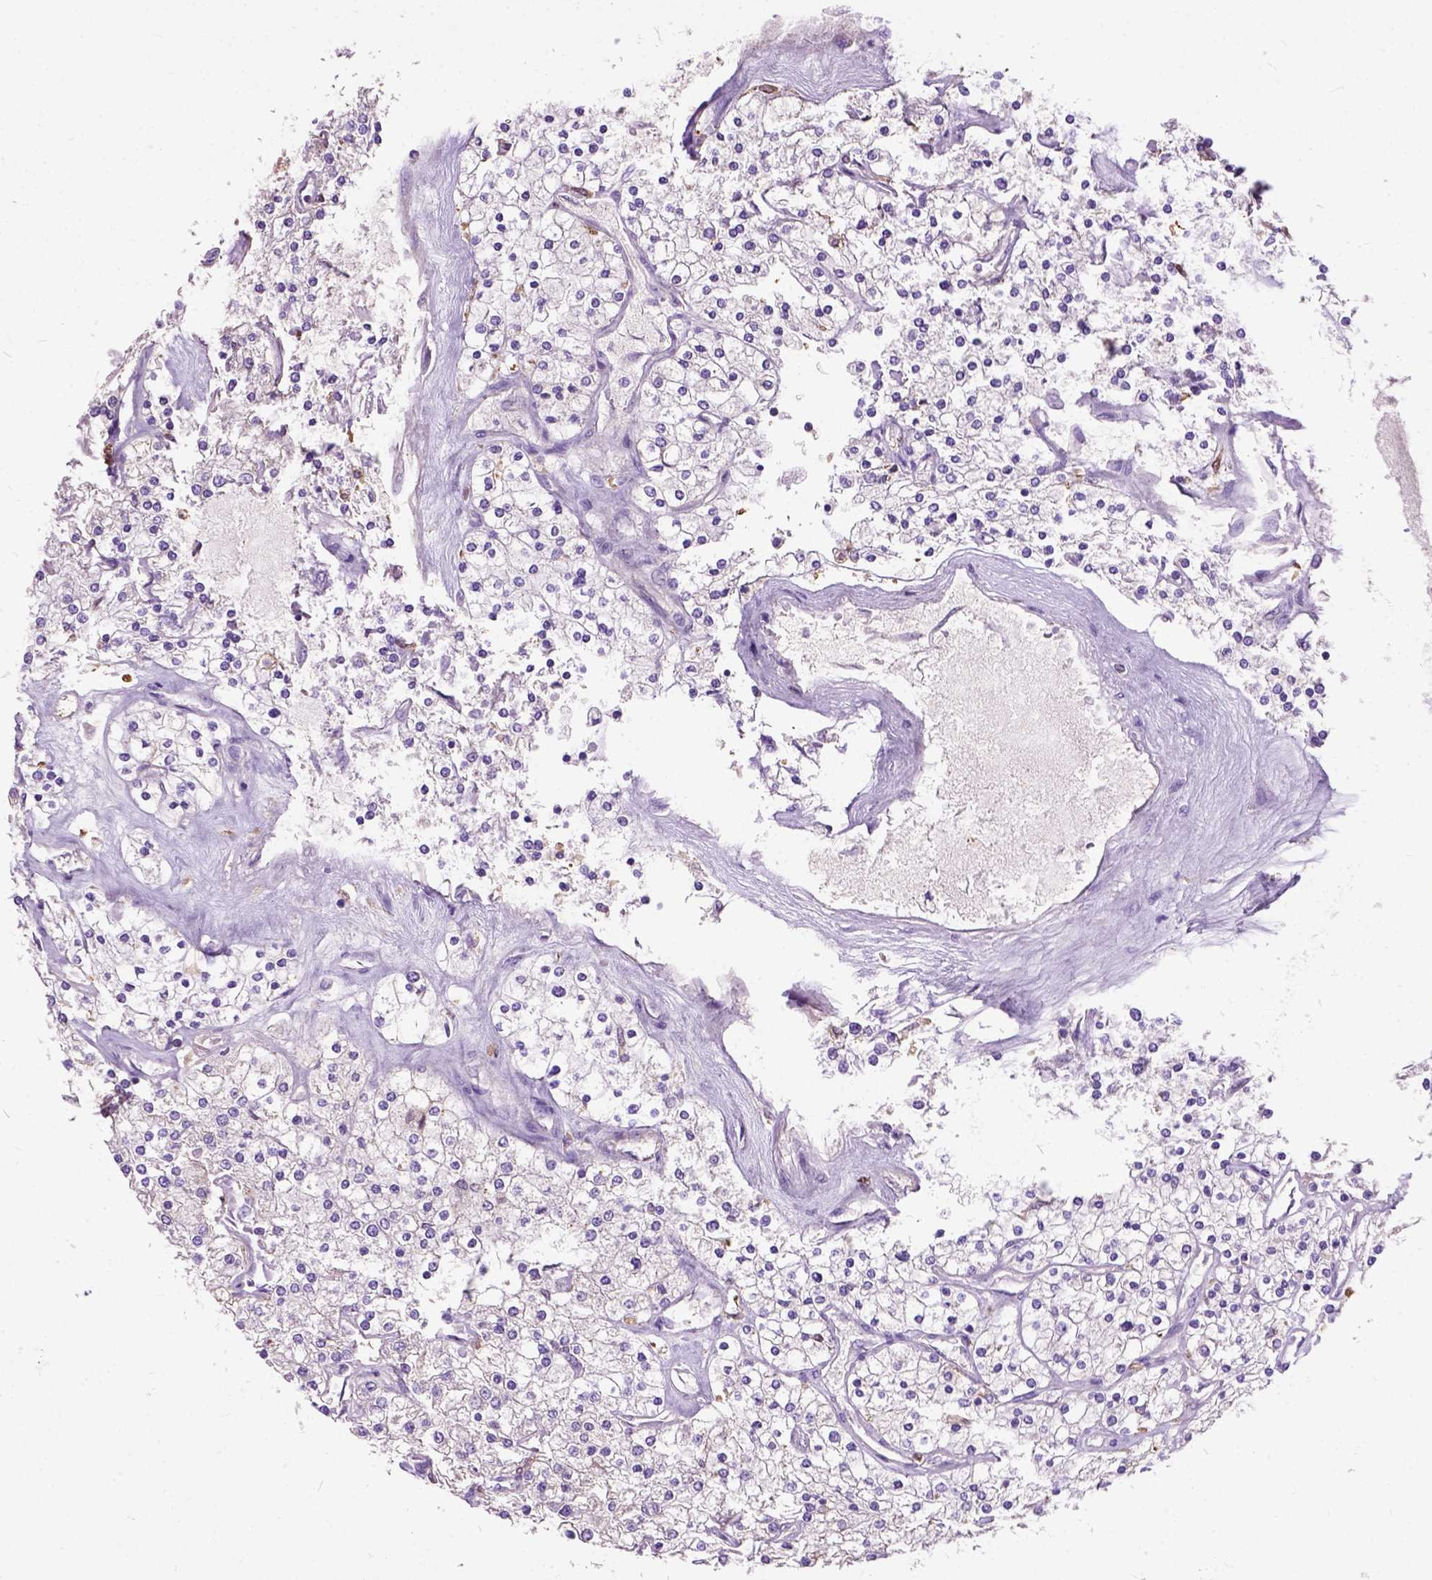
{"staining": {"intensity": "negative", "quantity": "none", "location": "none"}, "tissue": "renal cancer", "cell_type": "Tumor cells", "image_type": "cancer", "snomed": [{"axis": "morphology", "description": "Adenocarcinoma, NOS"}, {"axis": "topography", "description": "Kidney"}], "caption": "Renal cancer was stained to show a protein in brown. There is no significant positivity in tumor cells.", "gene": "SEMA4F", "patient": {"sex": "male", "age": 80}}